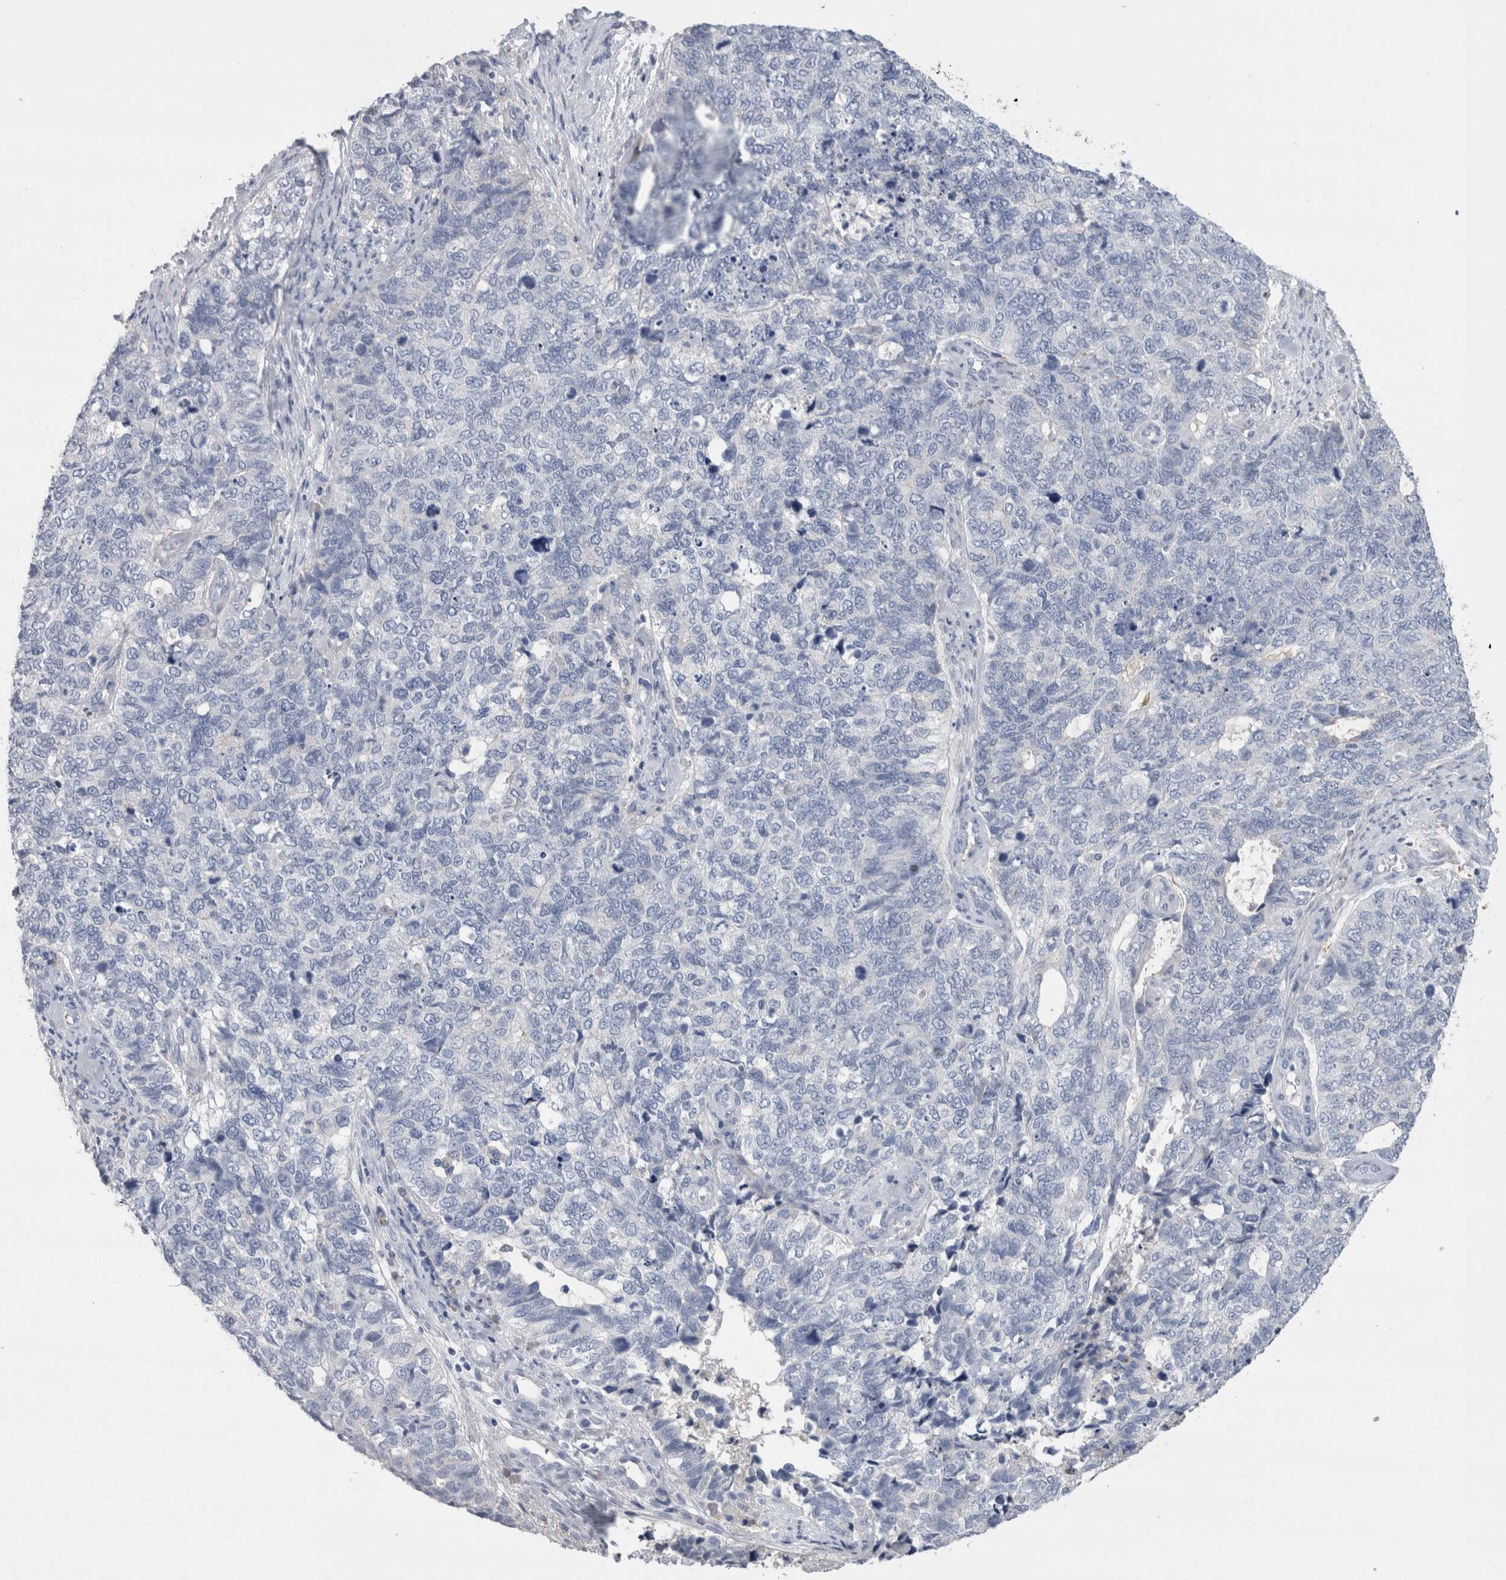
{"staining": {"intensity": "negative", "quantity": "none", "location": "none"}, "tissue": "cervical cancer", "cell_type": "Tumor cells", "image_type": "cancer", "snomed": [{"axis": "morphology", "description": "Squamous cell carcinoma, NOS"}, {"axis": "topography", "description": "Cervix"}], "caption": "High magnification brightfield microscopy of cervical cancer (squamous cell carcinoma) stained with DAB (brown) and counterstained with hematoxylin (blue): tumor cells show no significant expression.", "gene": "REG1A", "patient": {"sex": "female", "age": 63}}